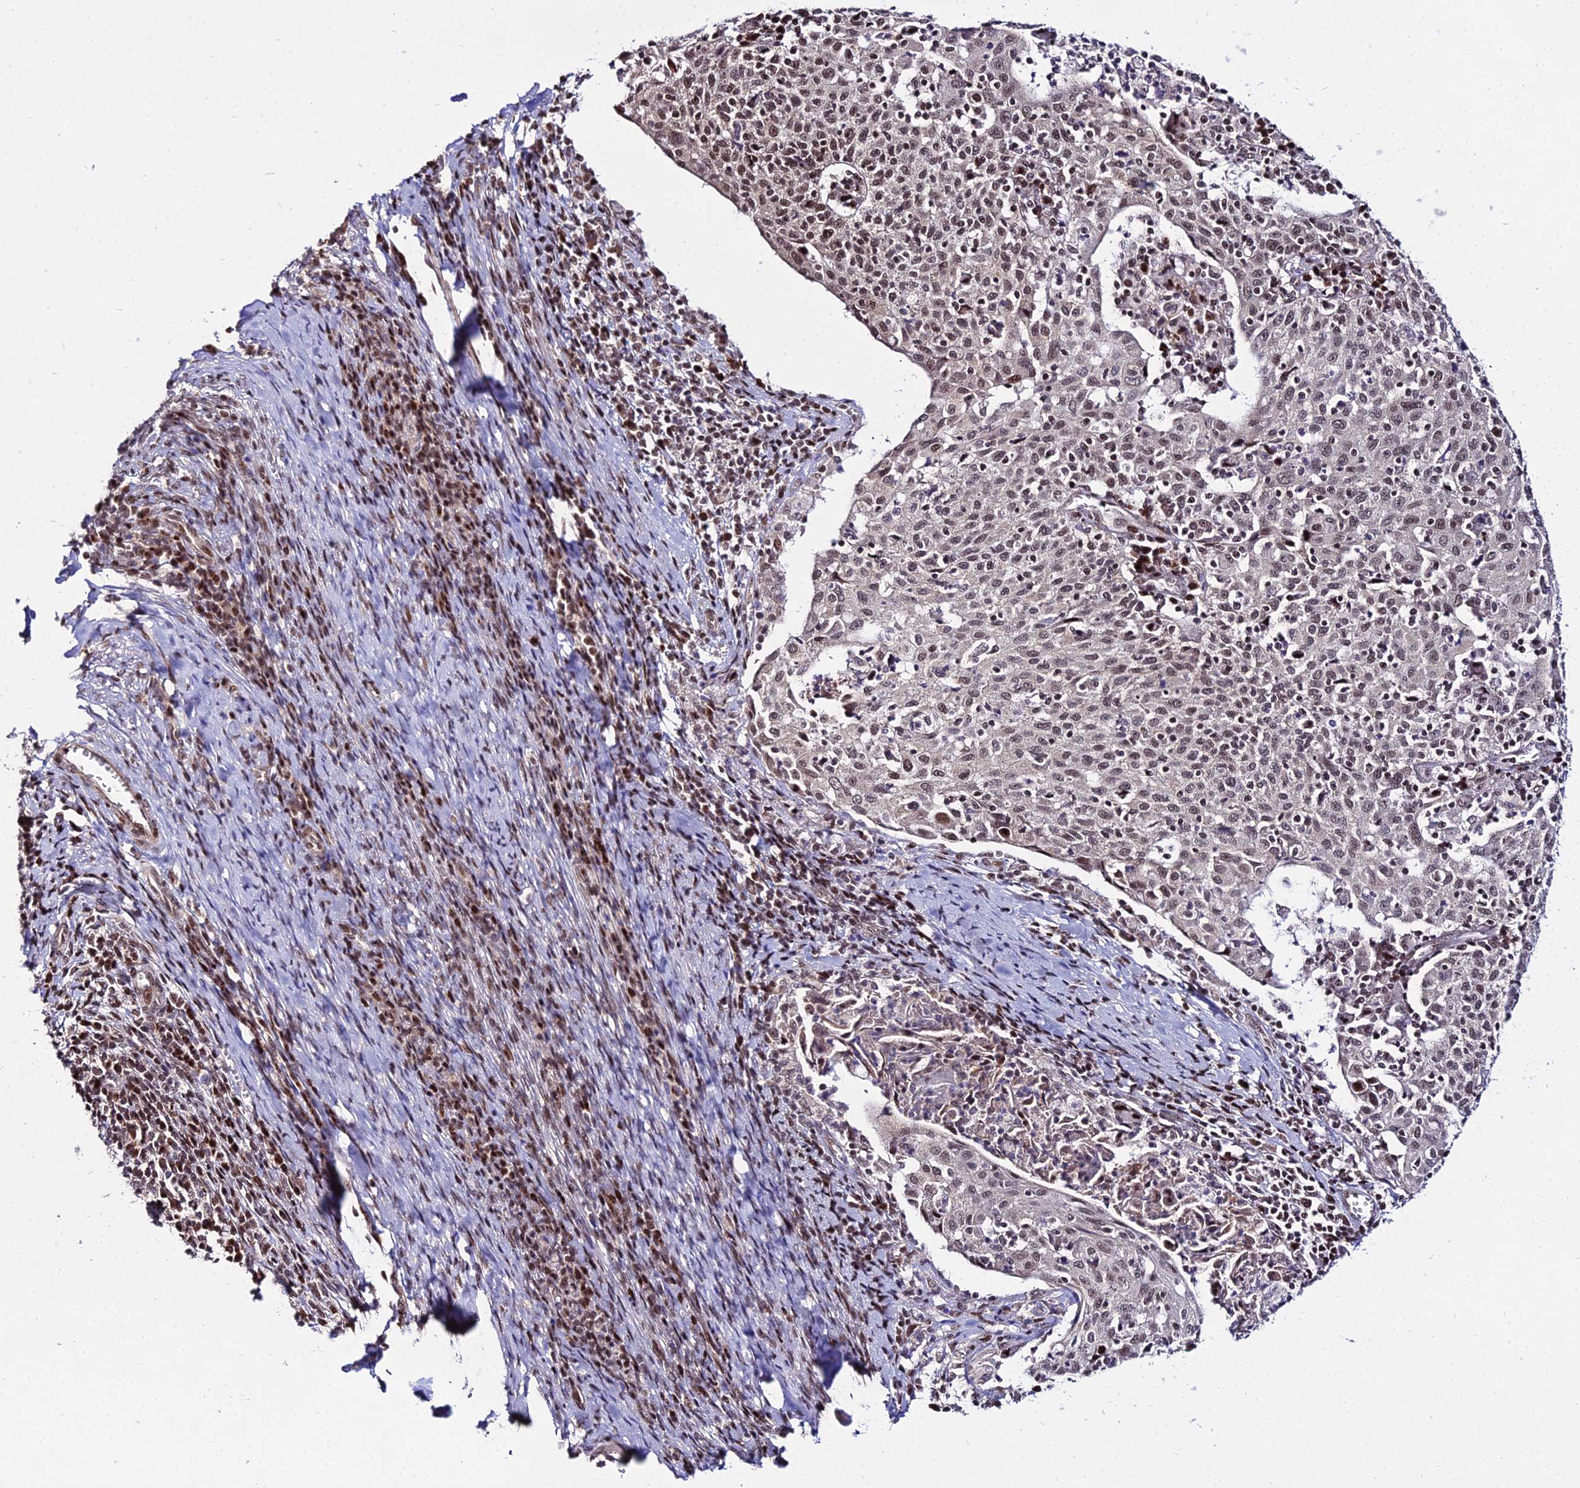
{"staining": {"intensity": "moderate", "quantity": ">75%", "location": "nuclear"}, "tissue": "cervical cancer", "cell_type": "Tumor cells", "image_type": "cancer", "snomed": [{"axis": "morphology", "description": "Squamous cell carcinoma, NOS"}, {"axis": "topography", "description": "Cervix"}], "caption": "About >75% of tumor cells in human squamous cell carcinoma (cervical) reveal moderate nuclear protein staining as visualized by brown immunohistochemical staining.", "gene": "CIB3", "patient": {"sex": "female", "age": 52}}